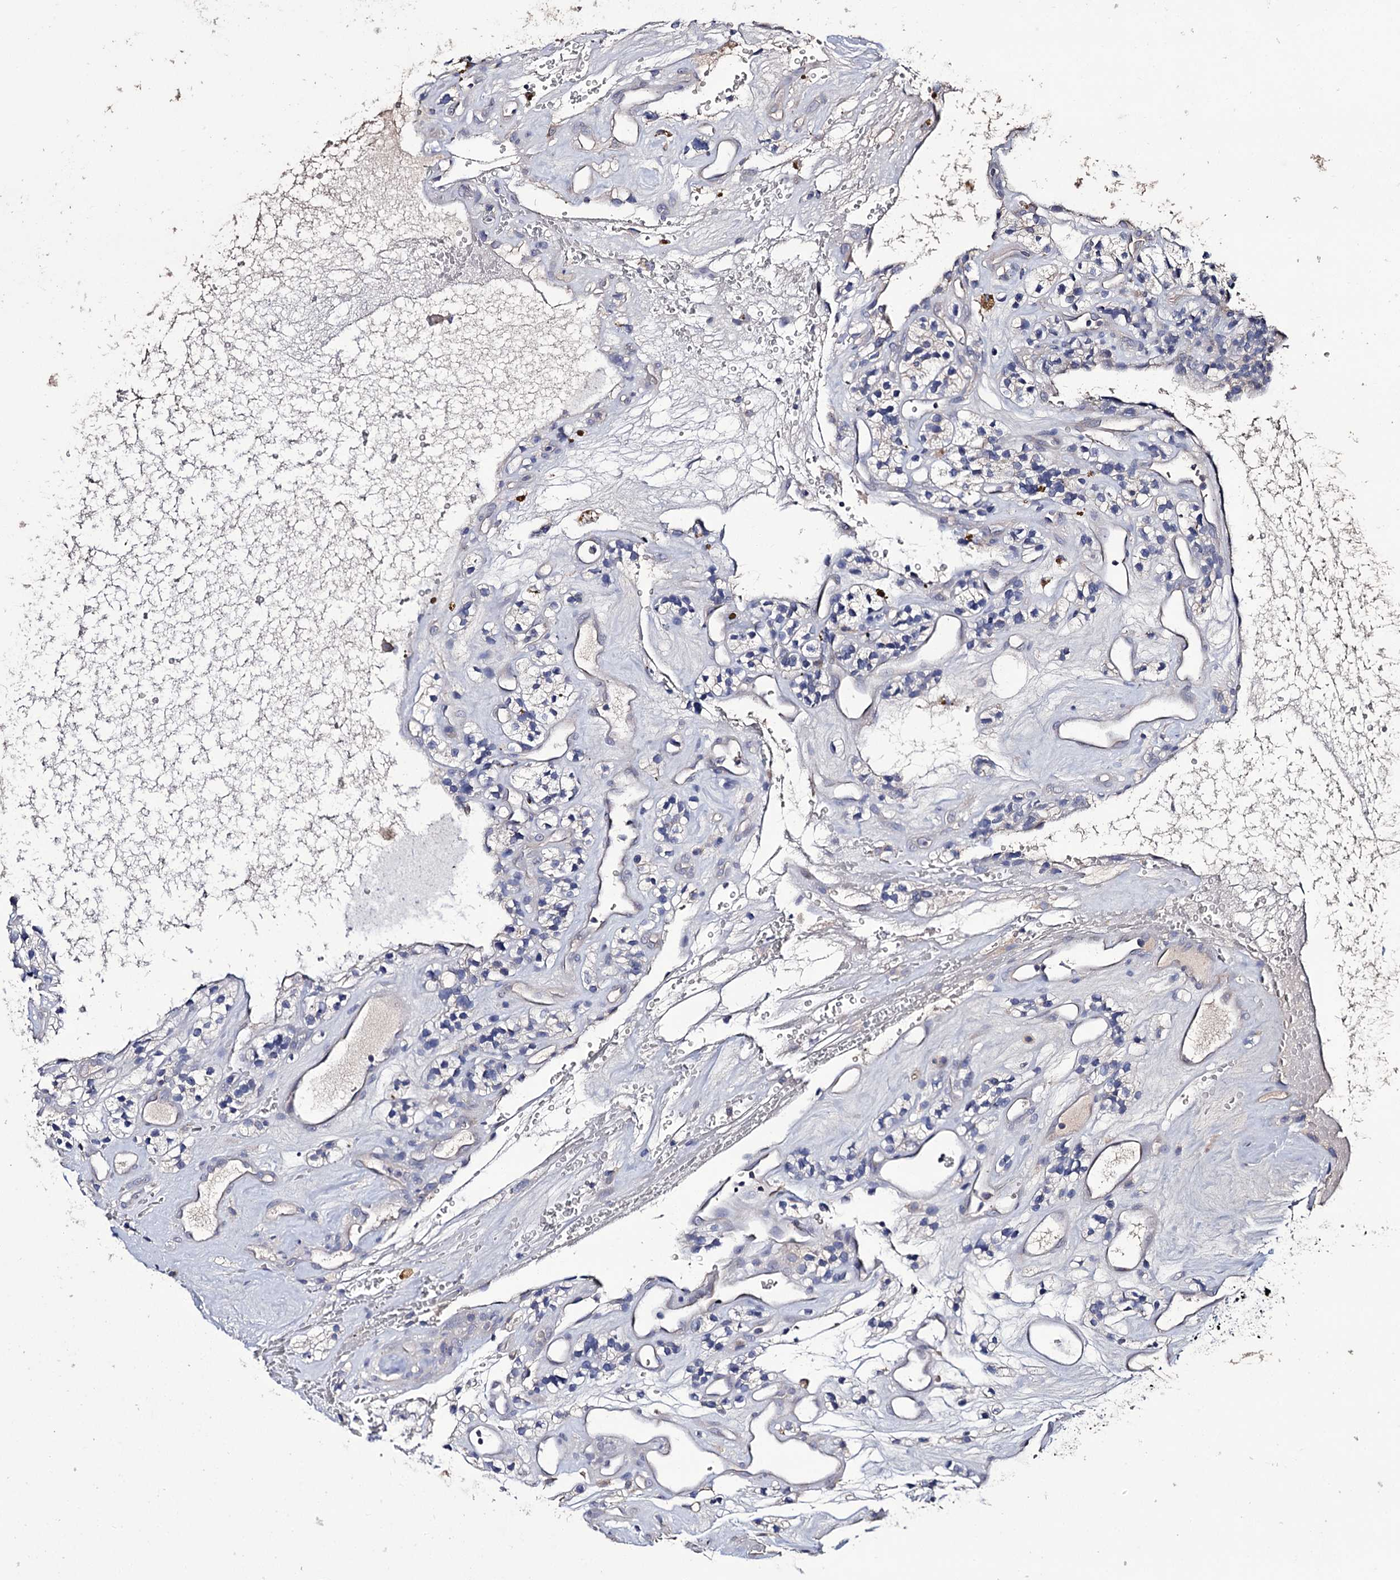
{"staining": {"intensity": "negative", "quantity": "none", "location": "none"}, "tissue": "renal cancer", "cell_type": "Tumor cells", "image_type": "cancer", "snomed": [{"axis": "morphology", "description": "Adenocarcinoma, NOS"}, {"axis": "topography", "description": "Kidney"}], "caption": "A photomicrograph of human renal cancer is negative for staining in tumor cells. (DAB IHC with hematoxylin counter stain).", "gene": "EPB41L5", "patient": {"sex": "female", "age": 57}}